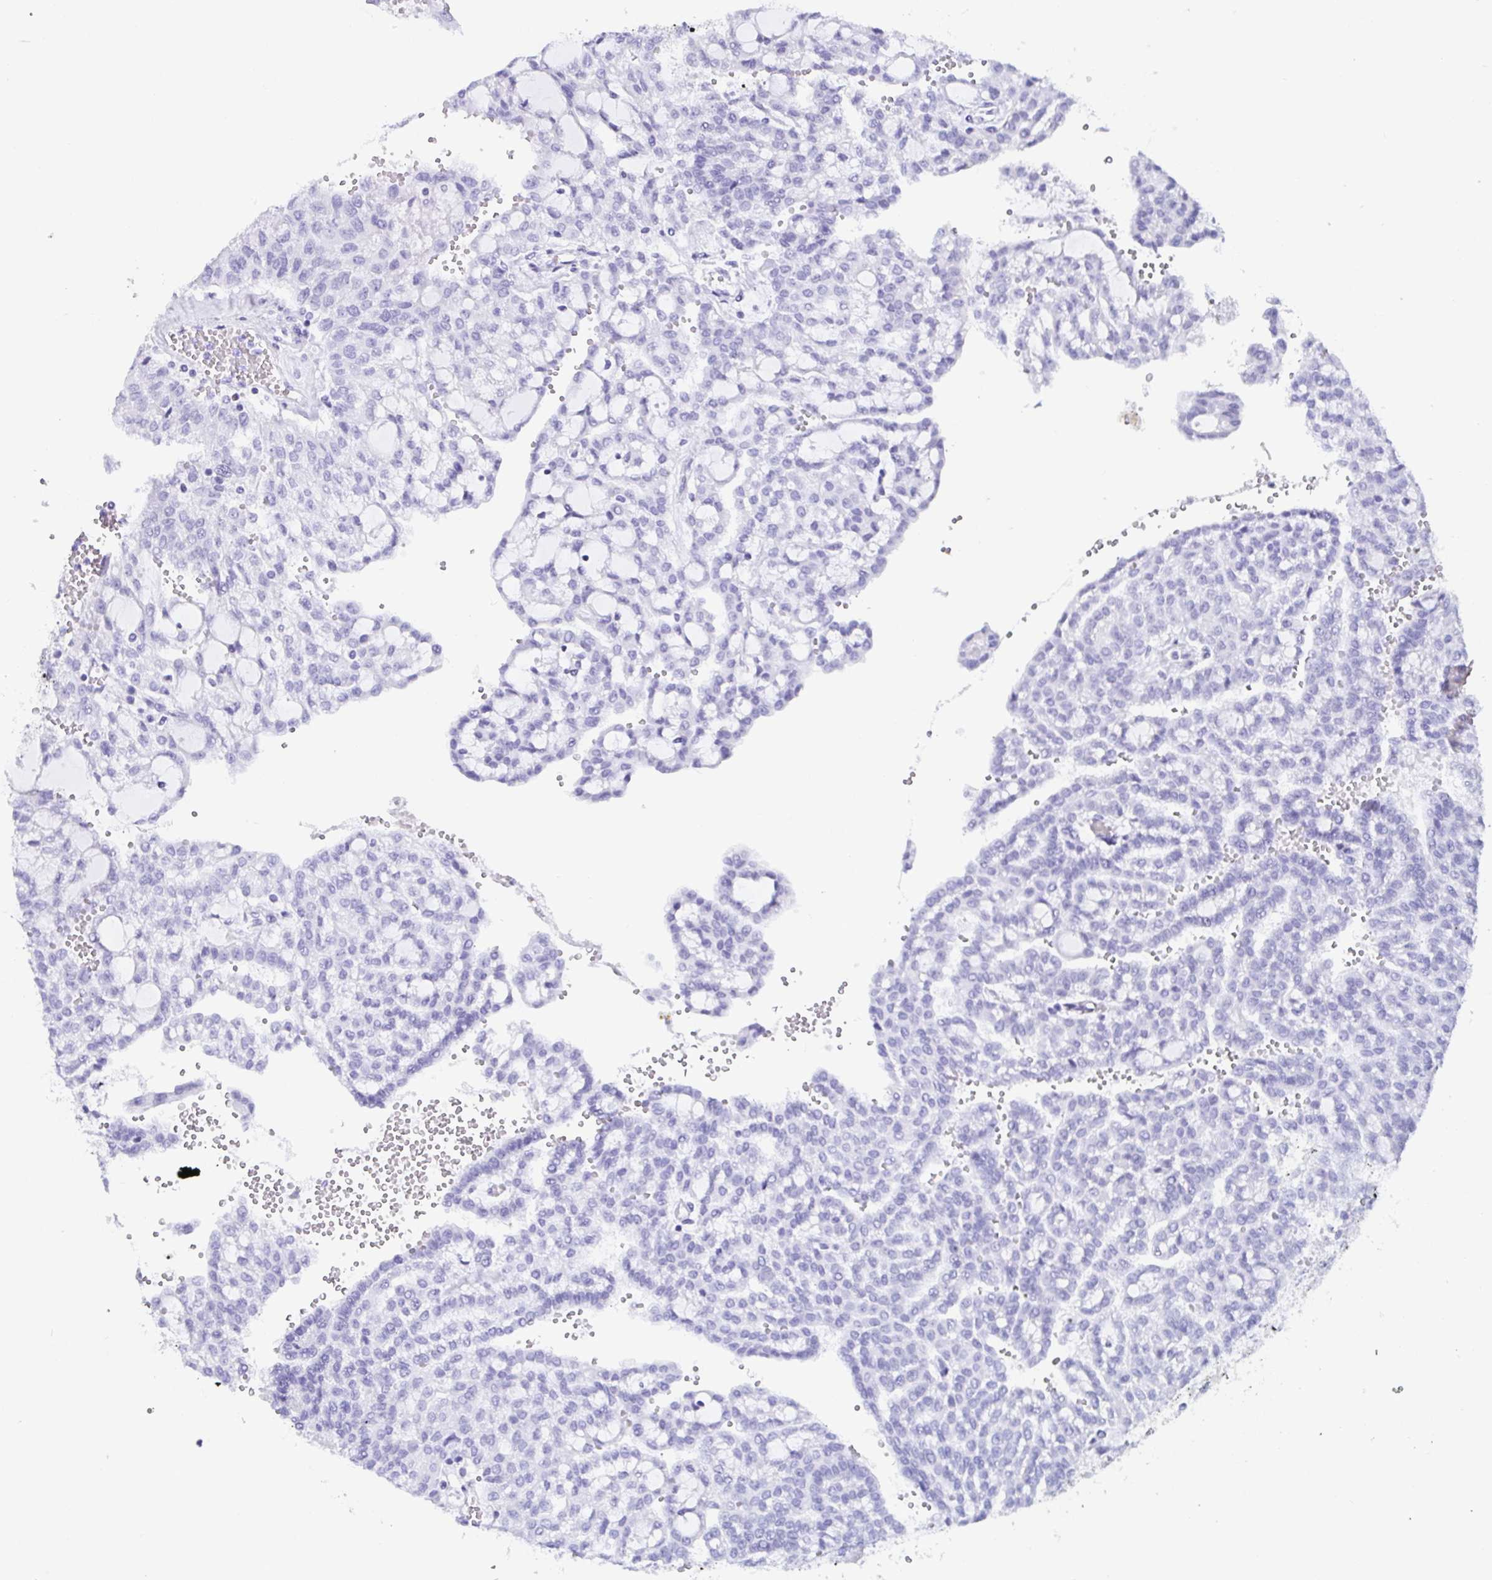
{"staining": {"intensity": "negative", "quantity": "none", "location": "none"}, "tissue": "renal cancer", "cell_type": "Tumor cells", "image_type": "cancer", "snomed": [{"axis": "morphology", "description": "Adenocarcinoma, NOS"}, {"axis": "topography", "description": "Kidney"}], "caption": "Photomicrograph shows no significant protein positivity in tumor cells of renal cancer.", "gene": "CD164L2", "patient": {"sex": "male", "age": 63}}